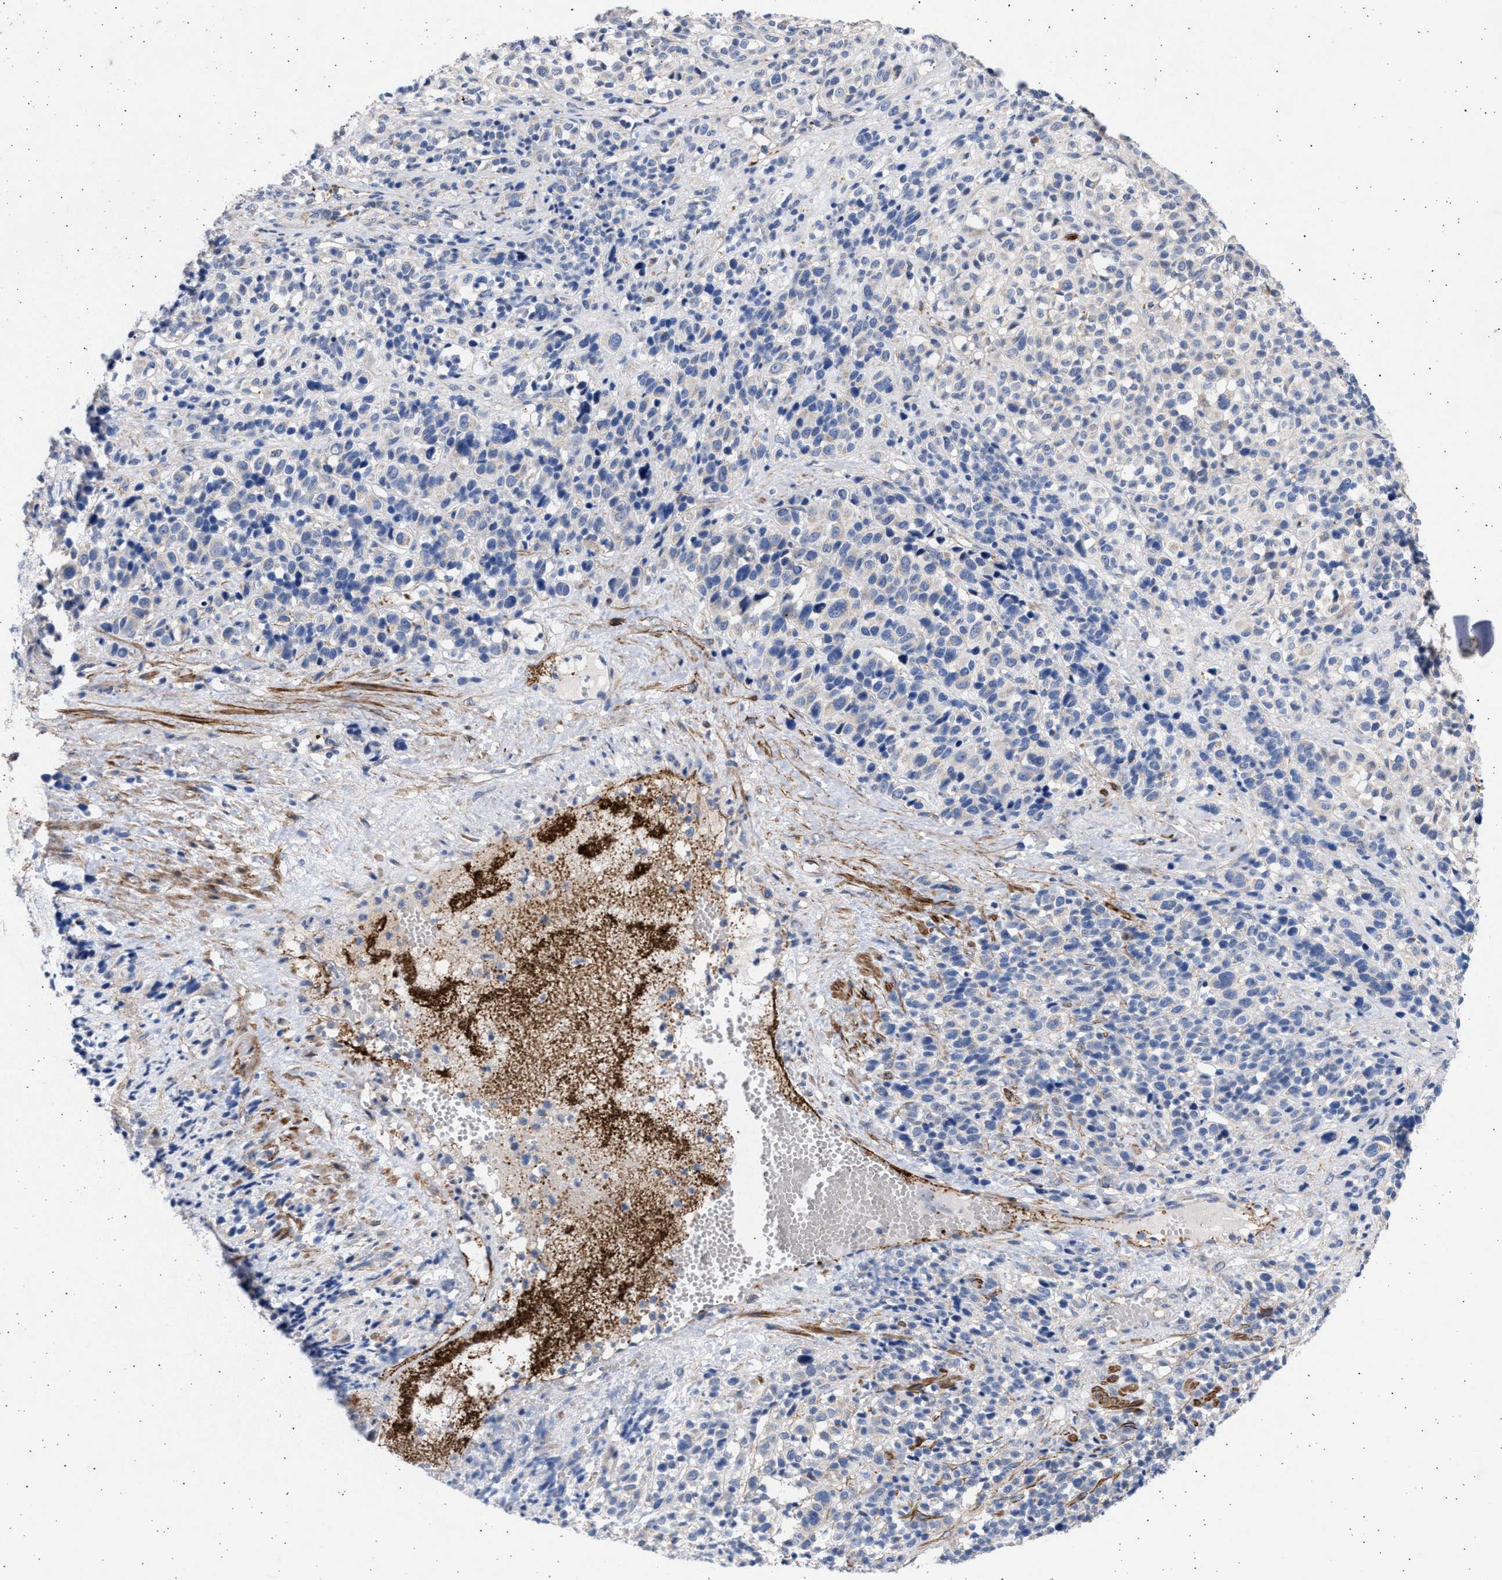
{"staining": {"intensity": "negative", "quantity": "none", "location": "none"}, "tissue": "melanoma", "cell_type": "Tumor cells", "image_type": "cancer", "snomed": [{"axis": "morphology", "description": "Malignant melanoma, Metastatic site"}, {"axis": "topography", "description": "Skin"}], "caption": "This is a photomicrograph of immunohistochemistry staining of malignant melanoma (metastatic site), which shows no expression in tumor cells.", "gene": "NBR1", "patient": {"sex": "female", "age": 74}}